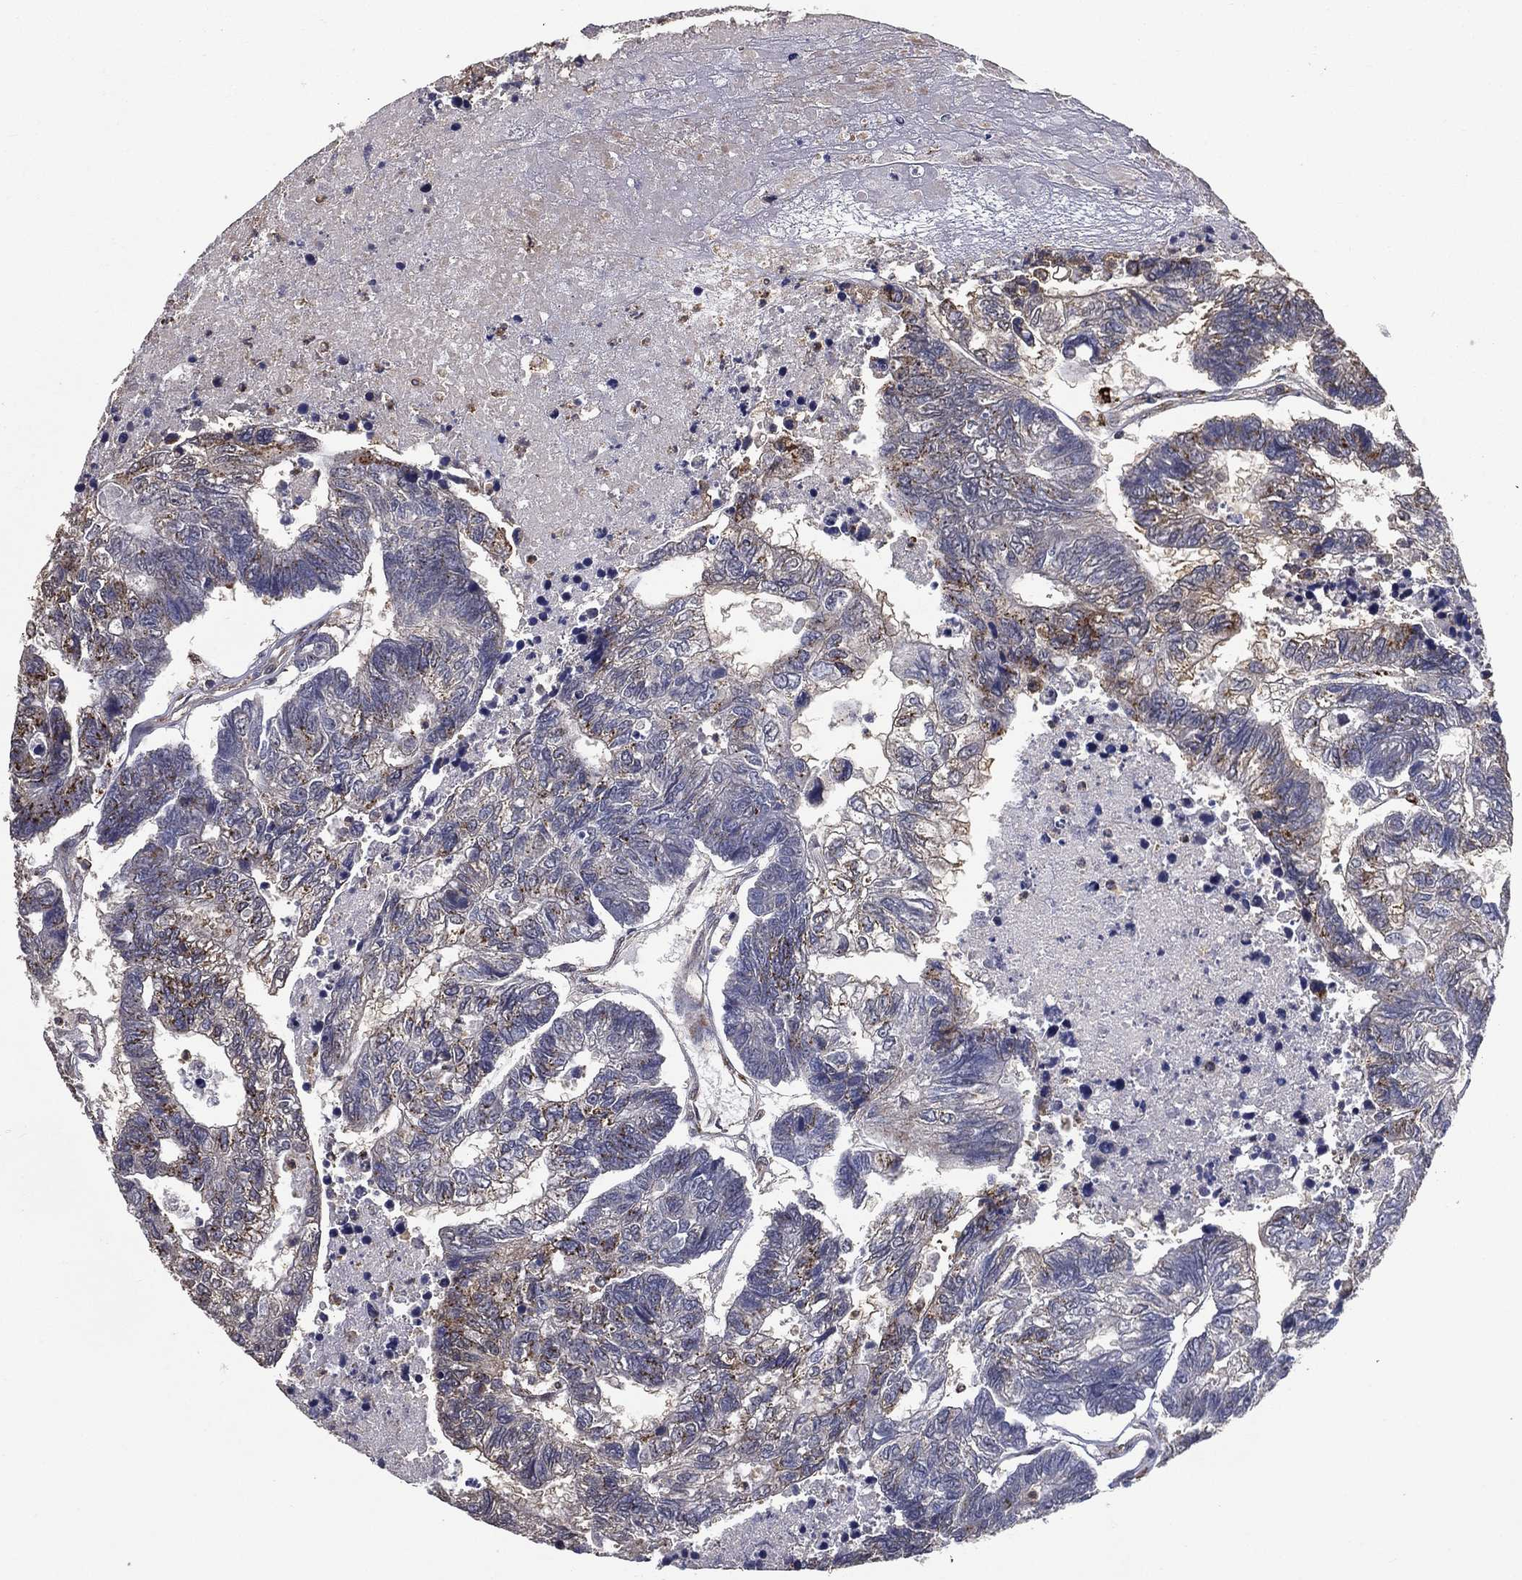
{"staining": {"intensity": "weak", "quantity": "25%-75%", "location": "cytoplasmic/membranous"}, "tissue": "colorectal cancer", "cell_type": "Tumor cells", "image_type": "cancer", "snomed": [{"axis": "morphology", "description": "Adenocarcinoma, NOS"}, {"axis": "topography", "description": "Colon"}], "caption": "Immunohistochemical staining of colorectal adenocarcinoma displays low levels of weak cytoplasmic/membranous expression in approximately 25%-75% of tumor cells. The staining is performed using DAB brown chromogen to label protein expression. The nuclei are counter-stained blue using hematoxylin.", "gene": "GPR183", "patient": {"sex": "female", "age": 48}}